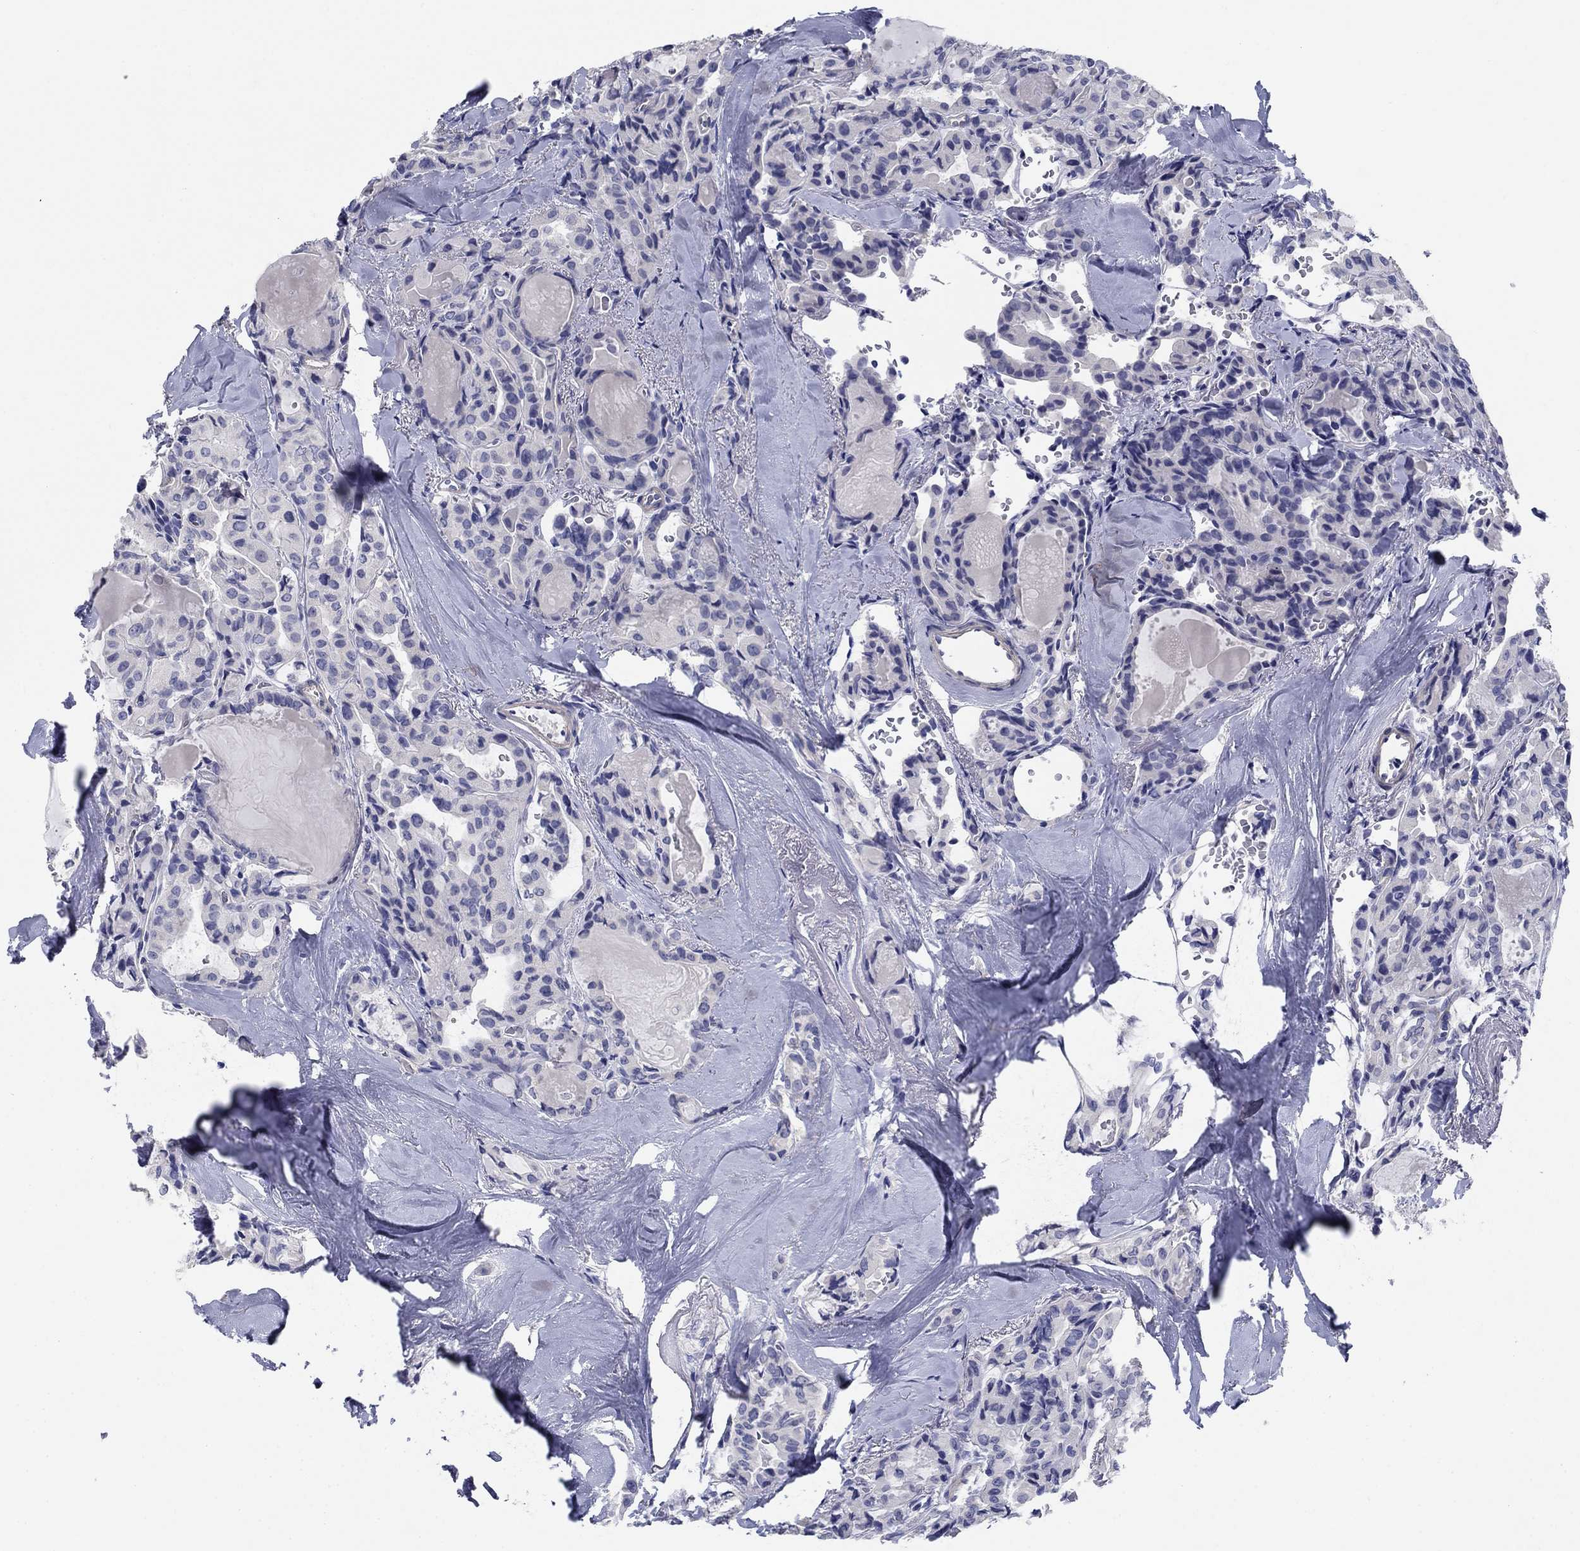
{"staining": {"intensity": "negative", "quantity": "none", "location": "none"}, "tissue": "thyroid cancer", "cell_type": "Tumor cells", "image_type": "cancer", "snomed": [{"axis": "morphology", "description": "Papillary adenocarcinoma, NOS"}, {"axis": "topography", "description": "Thyroid gland"}], "caption": "DAB immunohistochemical staining of human papillary adenocarcinoma (thyroid) shows no significant expression in tumor cells.", "gene": "PRKCG", "patient": {"sex": "female", "age": 41}}